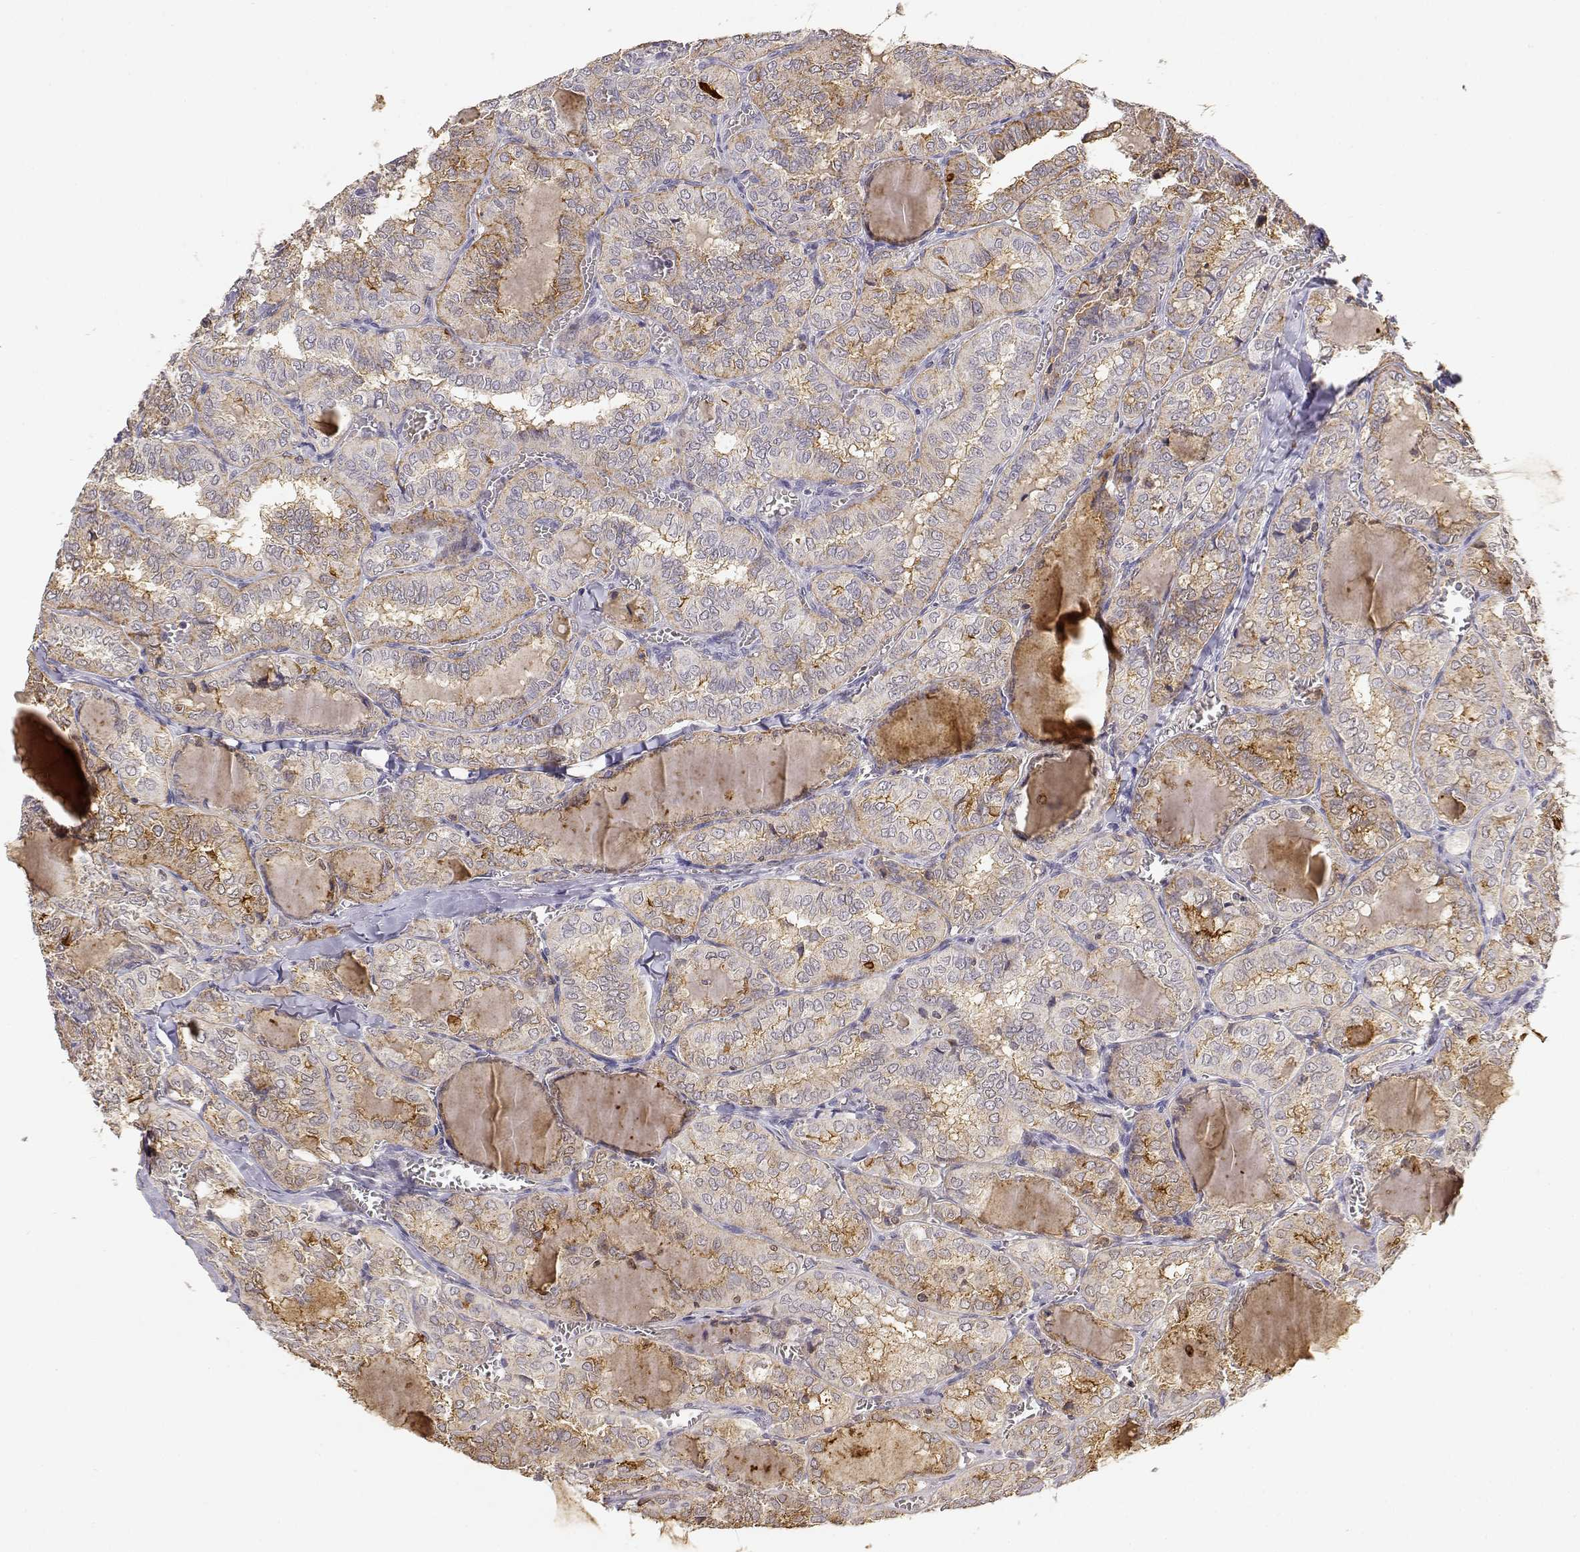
{"staining": {"intensity": "moderate", "quantity": "<25%", "location": "cytoplasmic/membranous"}, "tissue": "thyroid cancer", "cell_type": "Tumor cells", "image_type": "cancer", "snomed": [{"axis": "morphology", "description": "Papillary adenocarcinoma, NOS"}, {"axis": "topography", "description": "Thyroid gland"}], "caption": "Immunohistochemical staining of thyroid cancer shows low levels of moderate cytoplasmic/membranous positivity in approximately <25% of tumor cells.", "gene": "TNFRSF10C", "patient": {"sex": "female", "age": 41}}